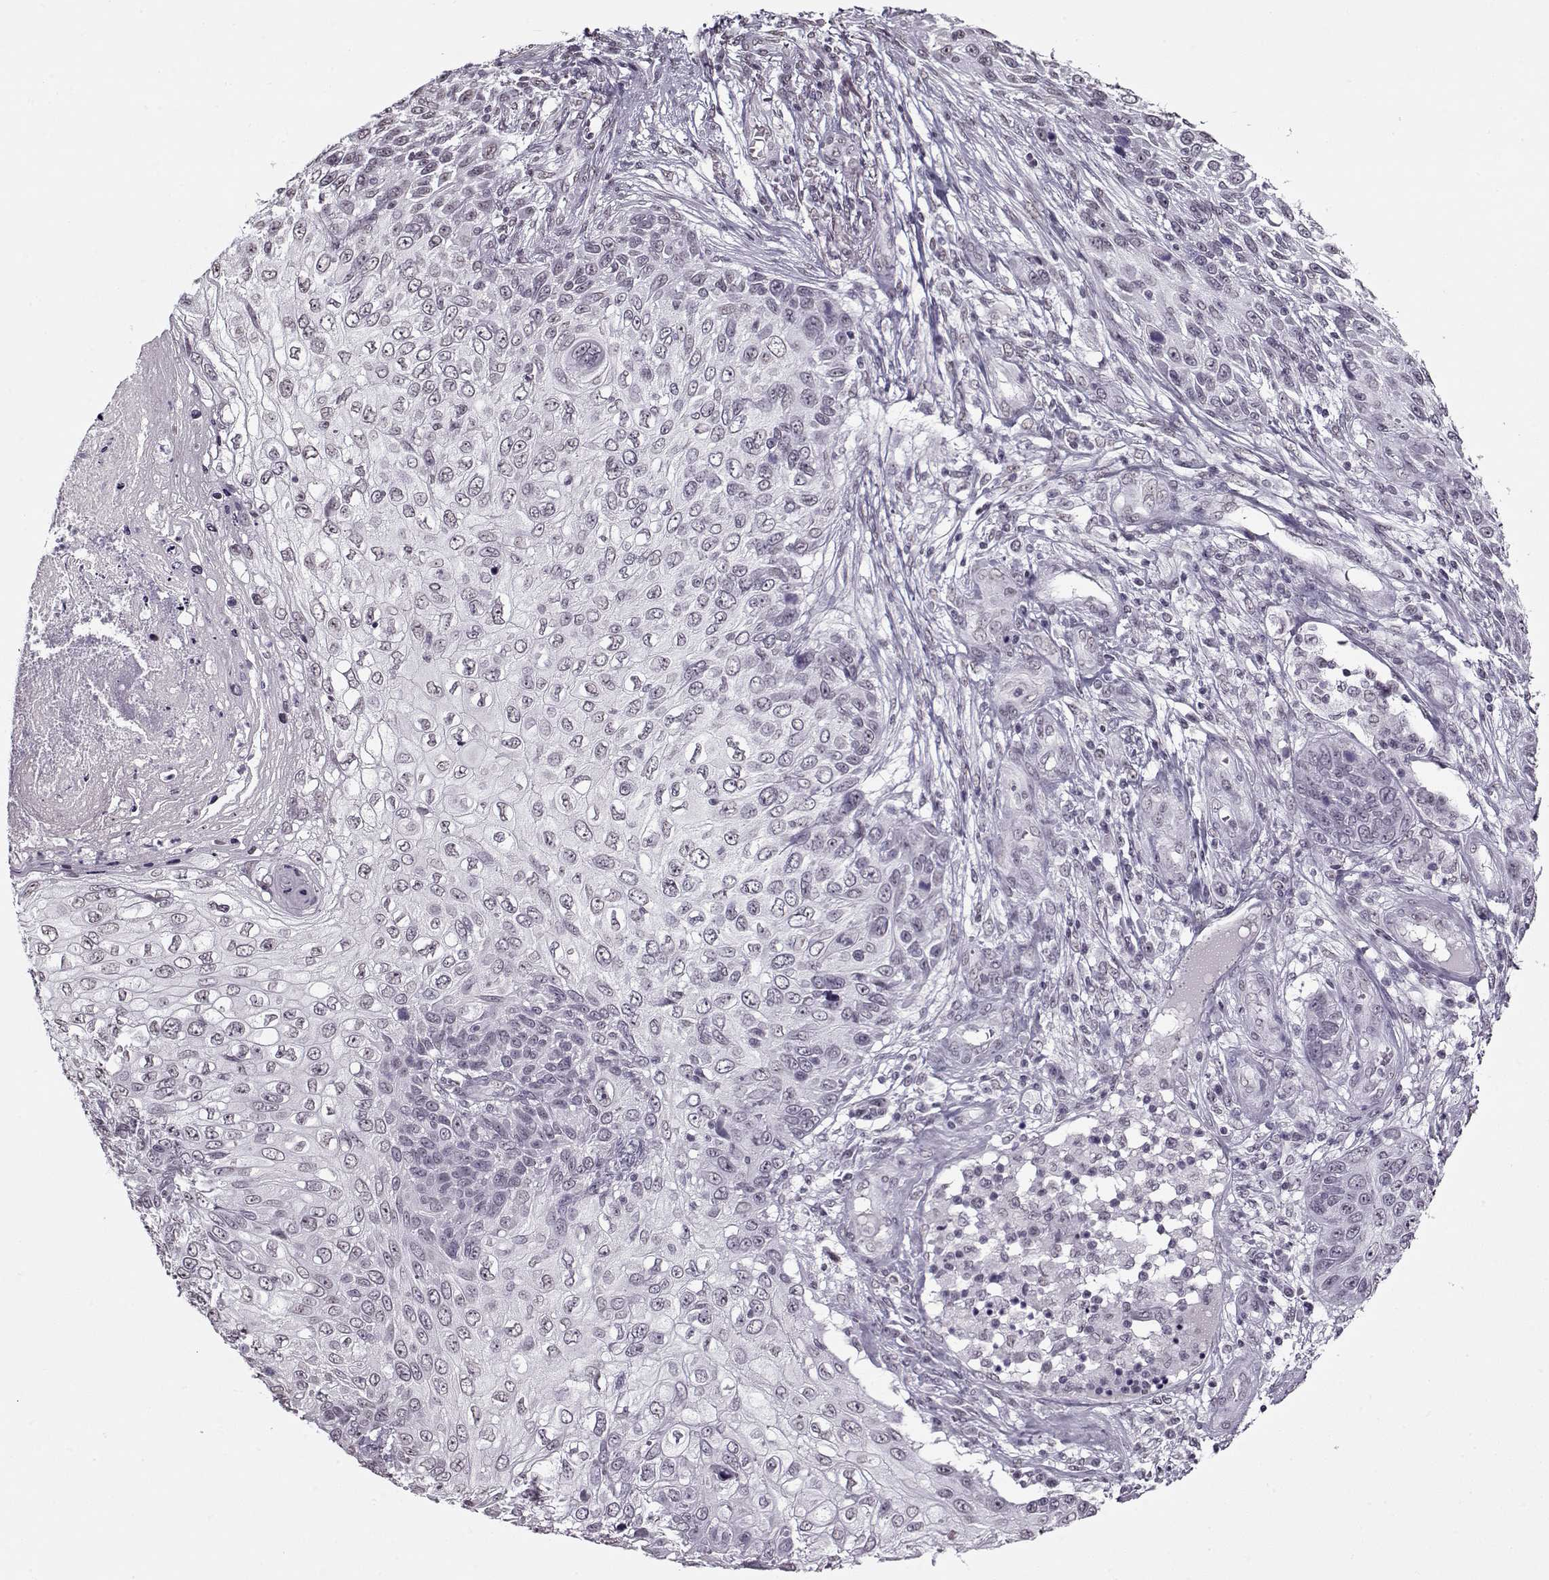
{"staining": {"intensity": "negative", "quantity": "none", "location": "none"}, "tissue": "skin cancer", "cell_type": "Tumor cells", "image_type": "cancer", "snomed": [{"axis": "morphology", "description": "Squamous cell carcinoma, NOS"}, {"axis": "topography", "description": "Skin"}], "caption": "The image demonstrates no staining of tumor cells in skin cancer (squamous cell carcinoma).", "gene": "PRMT8", "patient": {"sex": "male", "age": 92}}